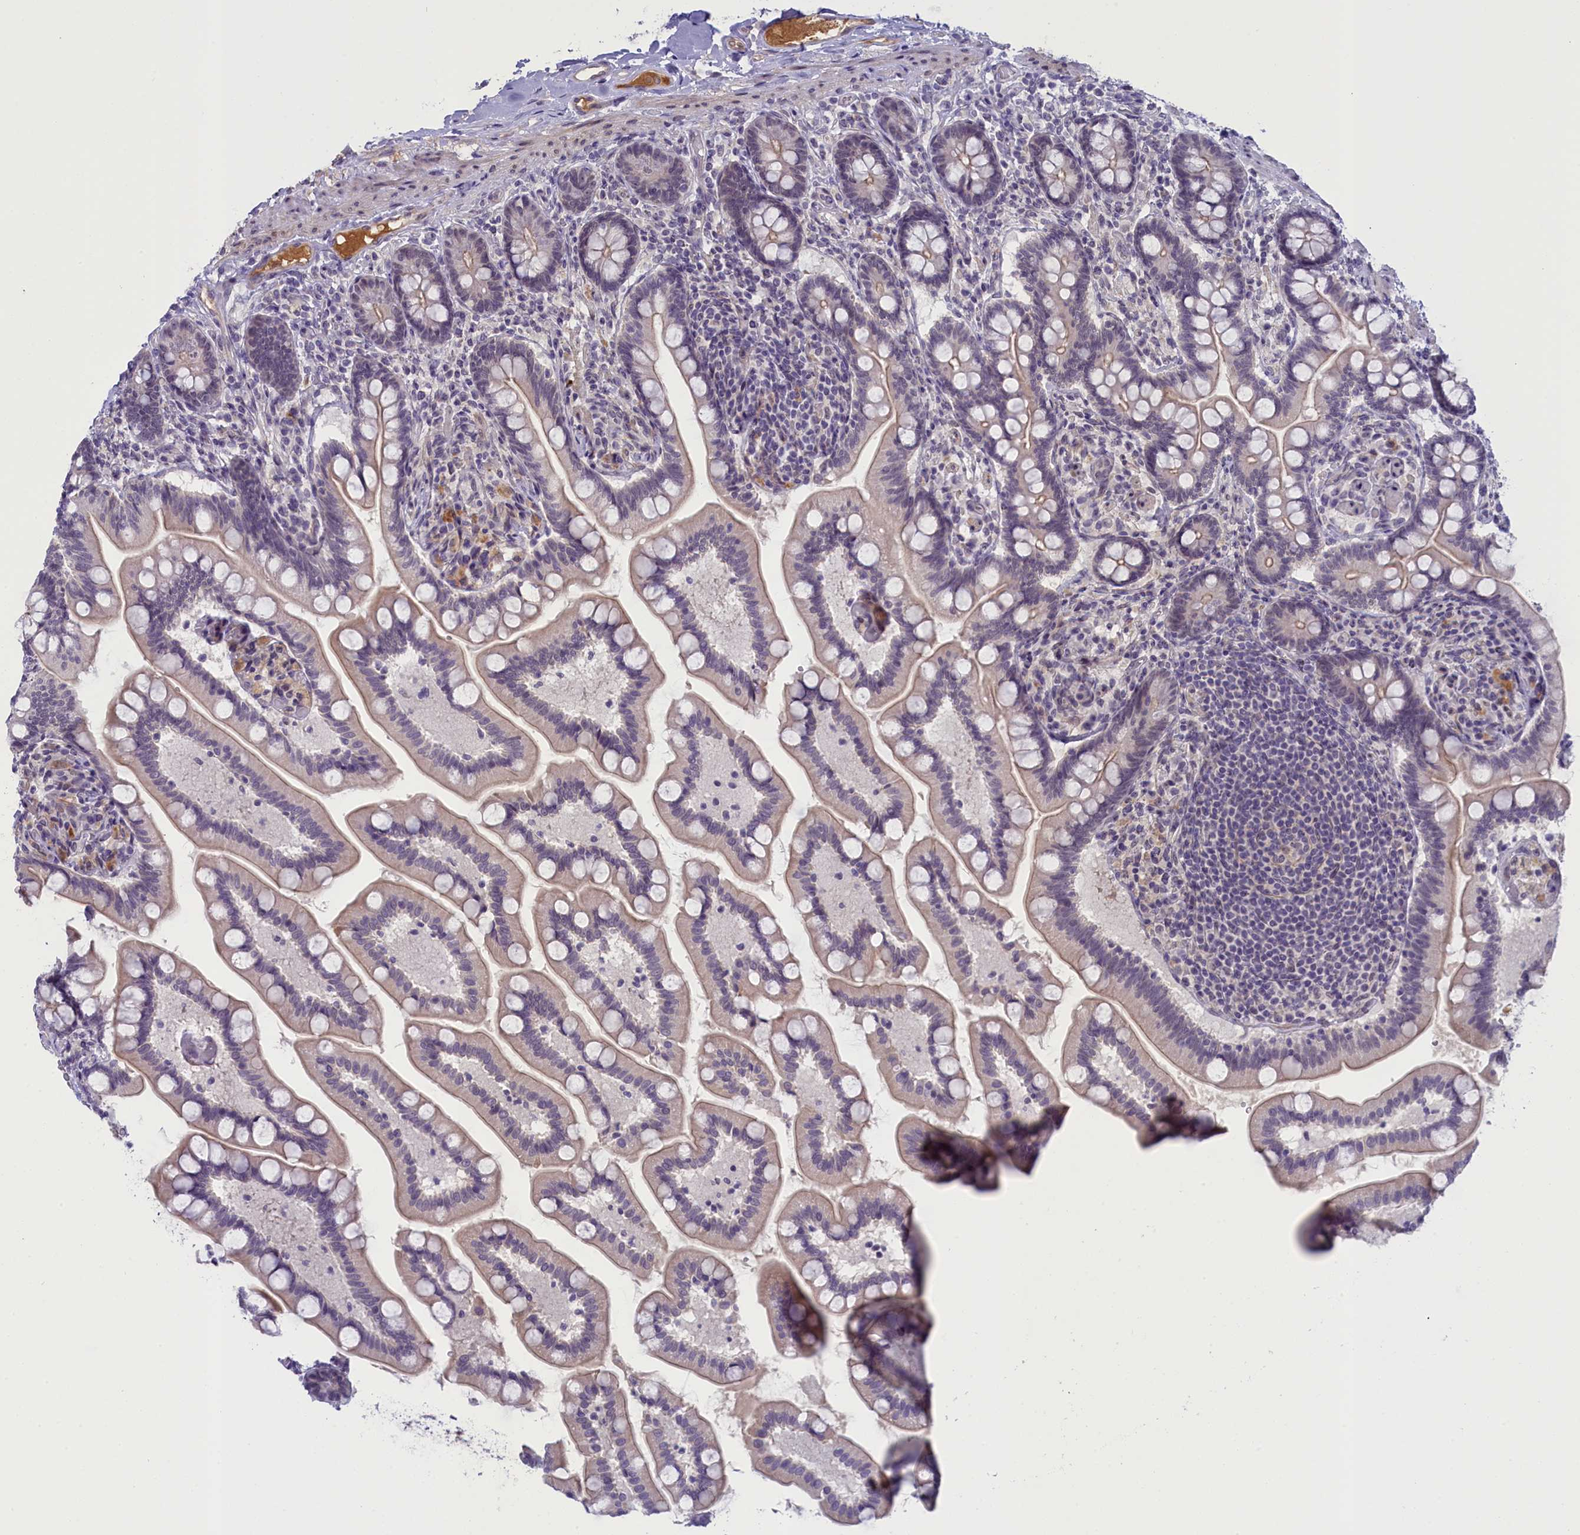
{"staining": {"intensity": "weak", "quantity": "25%-75%", "location": "nuclear"}, "tissue": "small intestine", "cell_type": "Glandular cells", "image_type": "normal", "snomed": [{"axis": "morphology", "description": "Normal tissue, NOS"}, {"axis": "topography", "description": "Small intestine"}], "caption": "Immunohistochemical staining of normal human small intestine demonstrates low levels of weak nuclear expression in about 25%-75% of glandular cells.", "gene": "CRAMP1", "patient": {"sex": "female", "age": 64}}